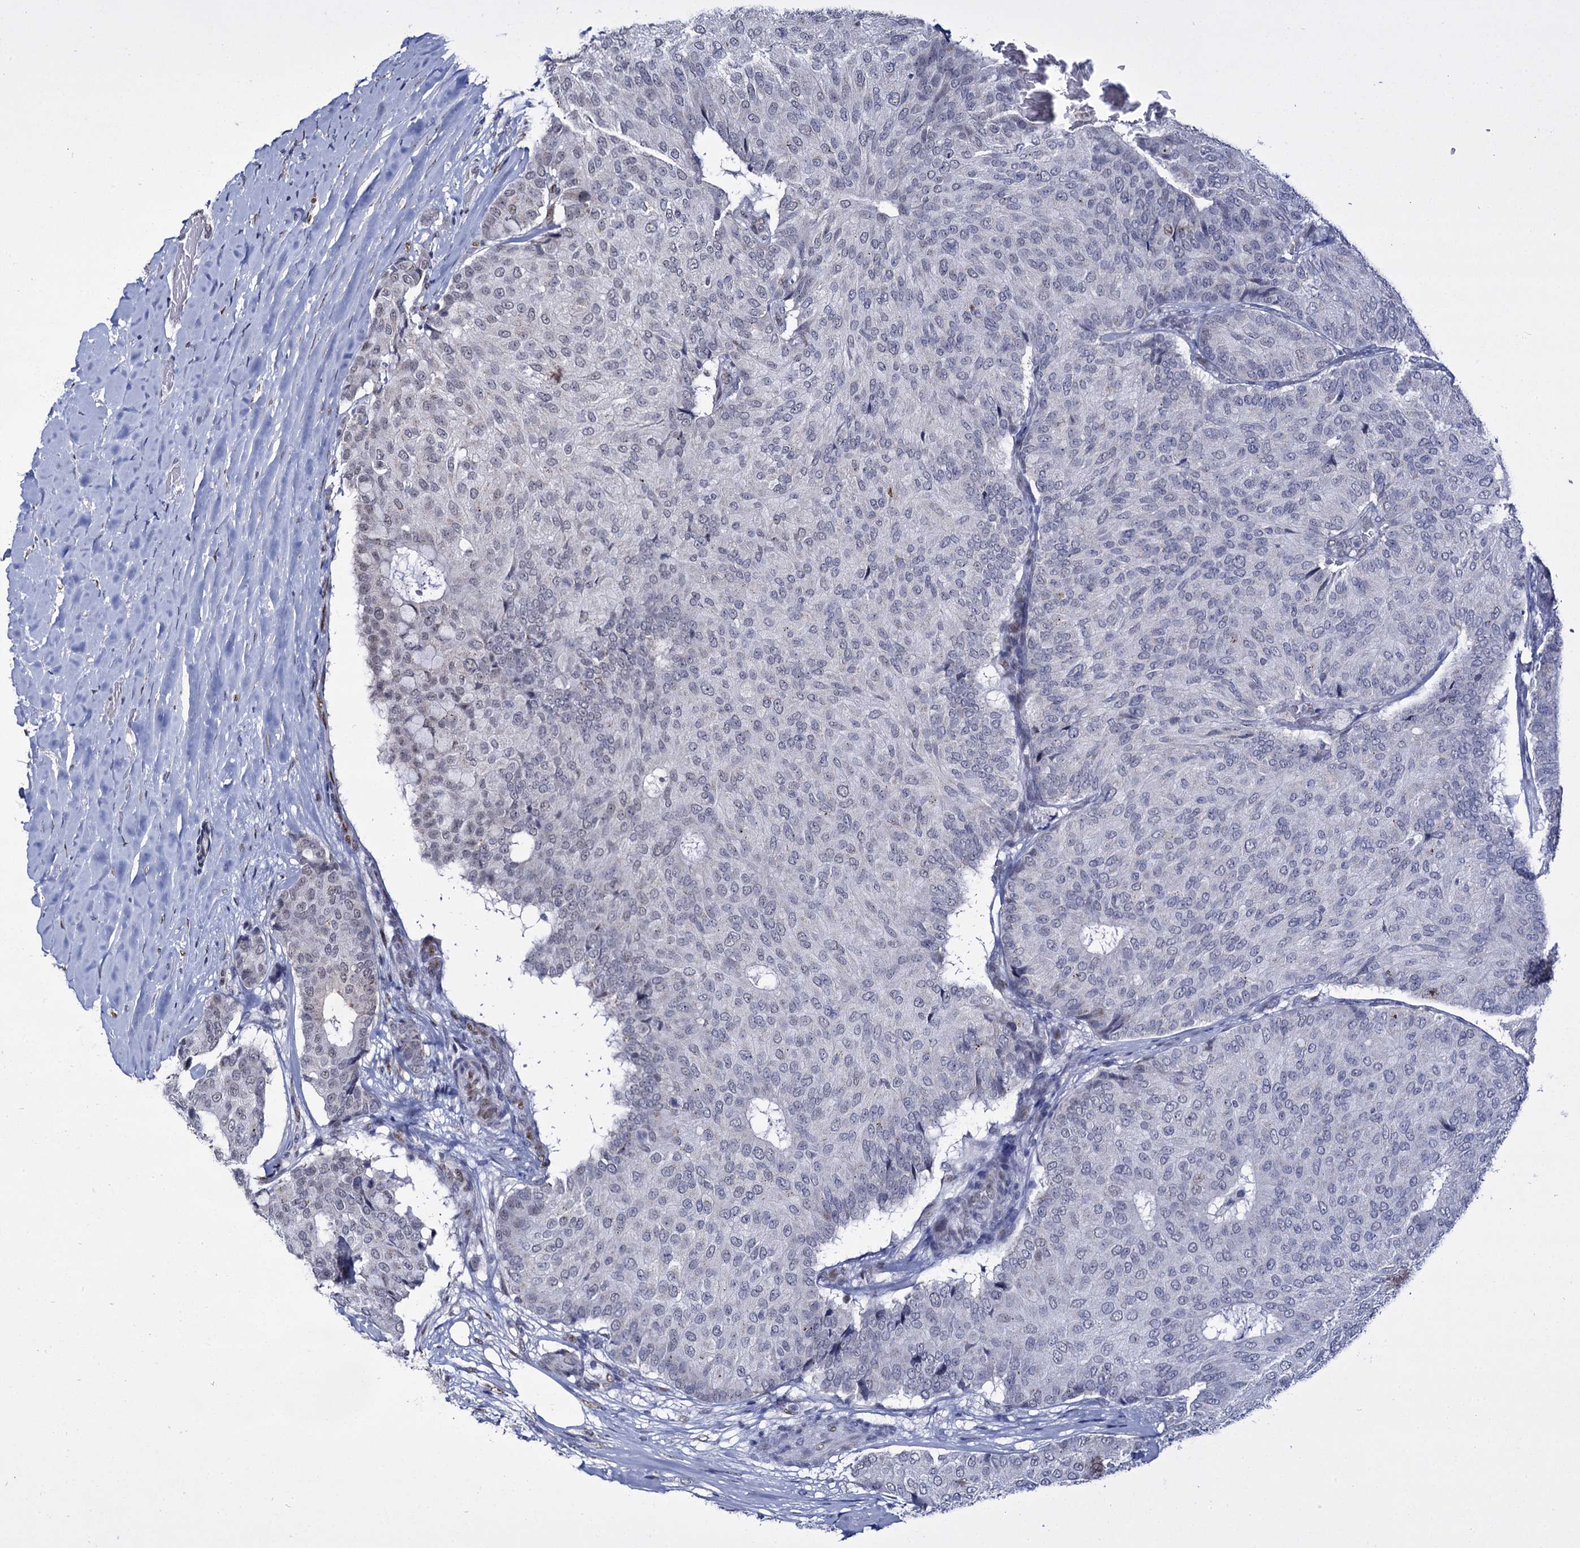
{"staining": {"intensity": "negative", "quantity": "none", "location": "none"}, "tissue": "breast cancer", "cell_type": "Tumor cells", "image_type": "cancer", "snomed": [{"axis": "morphology", "description": "Duct carcinoma"}, {"axis": "topography", "description": "Breast"}], "caption": "Immunohistochemistry of breast cancer (invasive ductal carcinoma) displays no staining in tumor cells. (DAB (3,3'-diaminobenzidine) immunohistochemistry (IHC), high magnification).", "gene": "RPUSD4", "patient": {"sex": "female", "age": 75}}